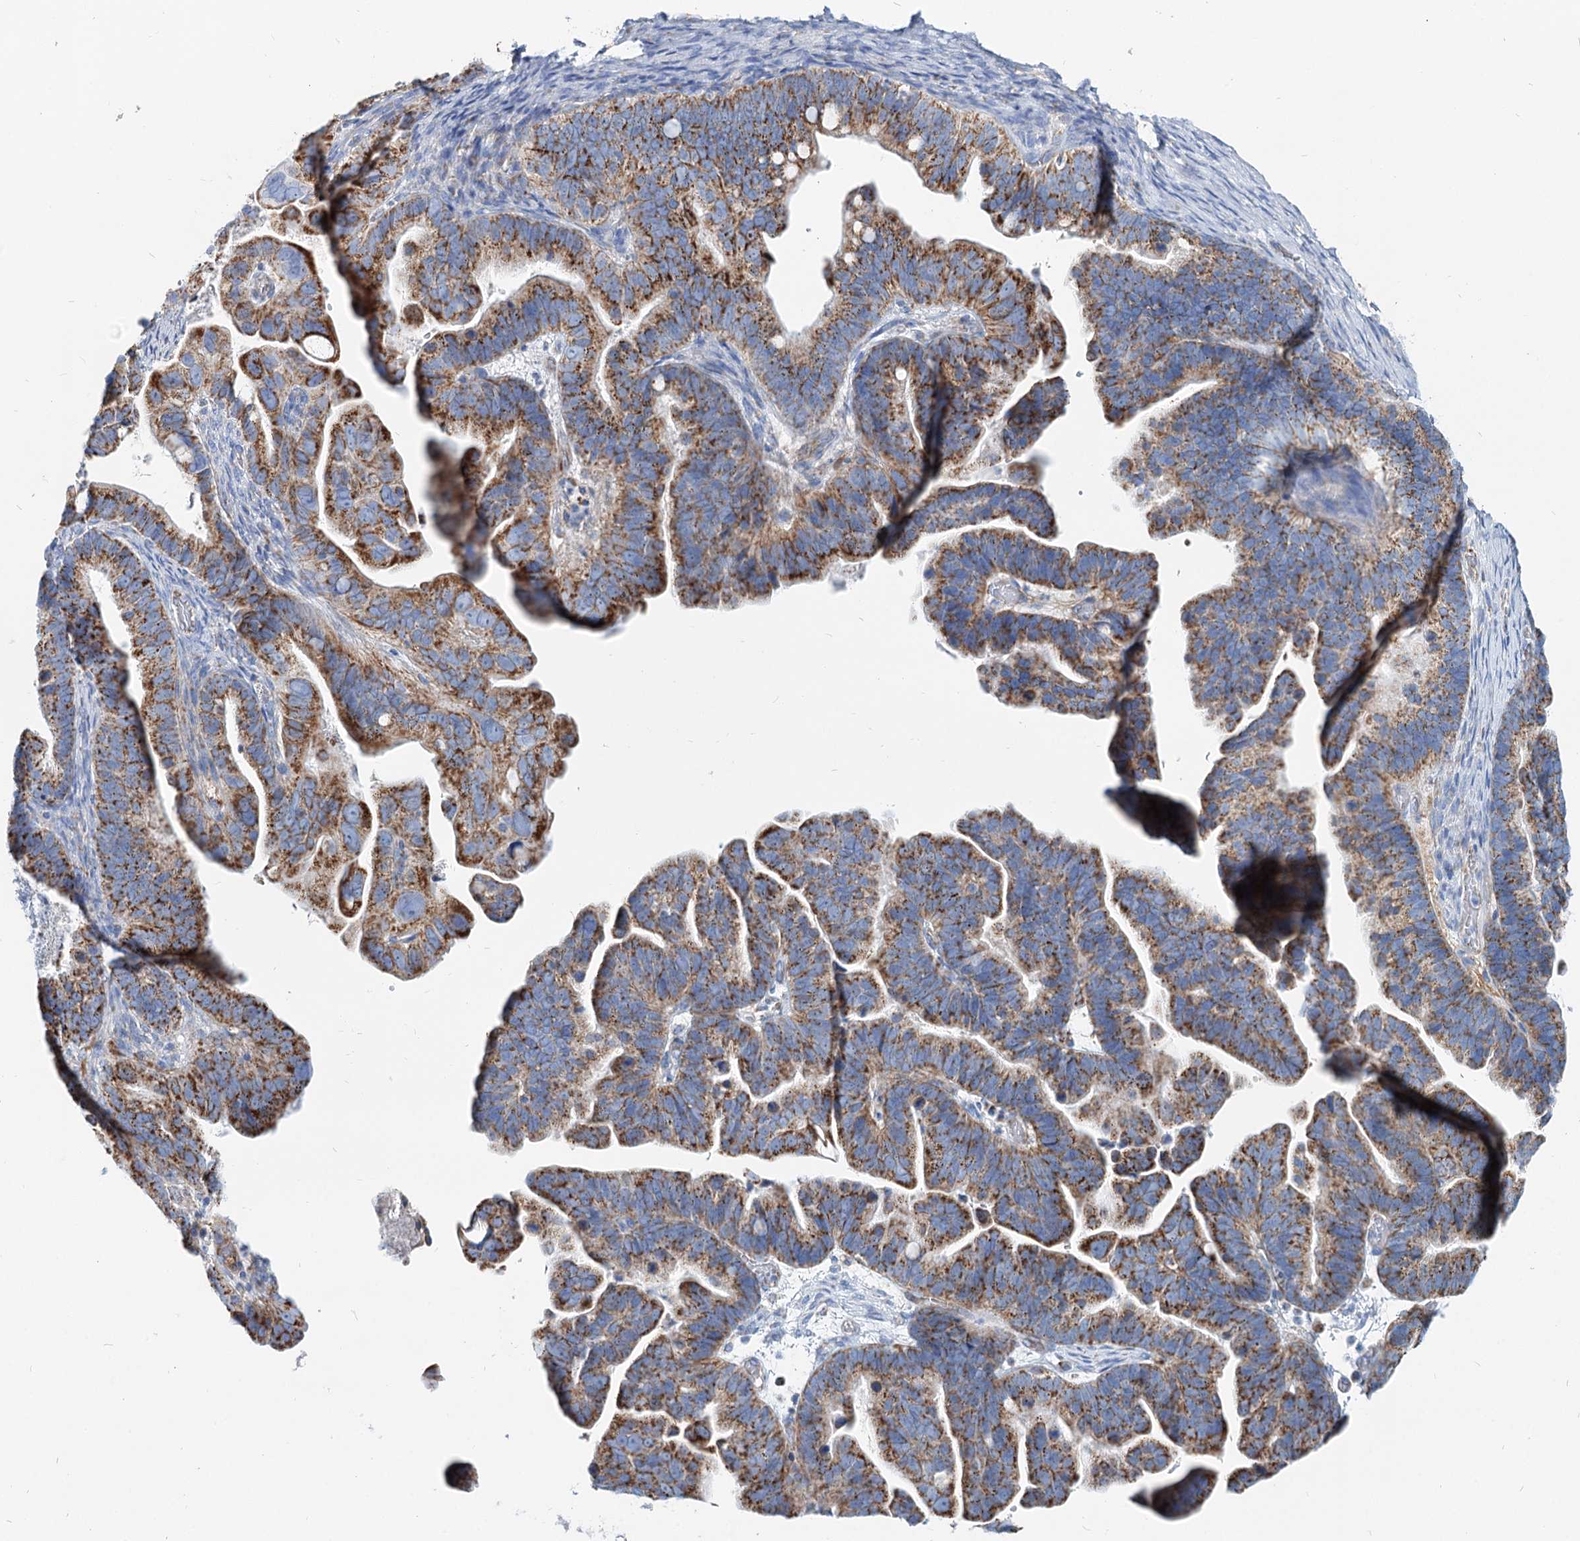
{"staining": {"intensity": "strong", "quantity": "<25%", "location": "cytoplasmic/membranous"}, "tissue": "ovarian cancer", "cell_type": "Tumor cells", "image_type": "cancer", "snomed": [{"axis": "morphology", "description": "Cystadenocarcinoma, serous, NOS"}, {"axis": "topography", "description": "Ovary"}], "caption": "A micrograph showing strong cytoplasmic/membranous positivity in about <25% of tumor cells in ovarian cancer (serous cystadenocarcinoma), as visualized by brown immunohistochemical staining.", "gene": "MCCC2", "patient": {"sex": "female", "age": 56}}